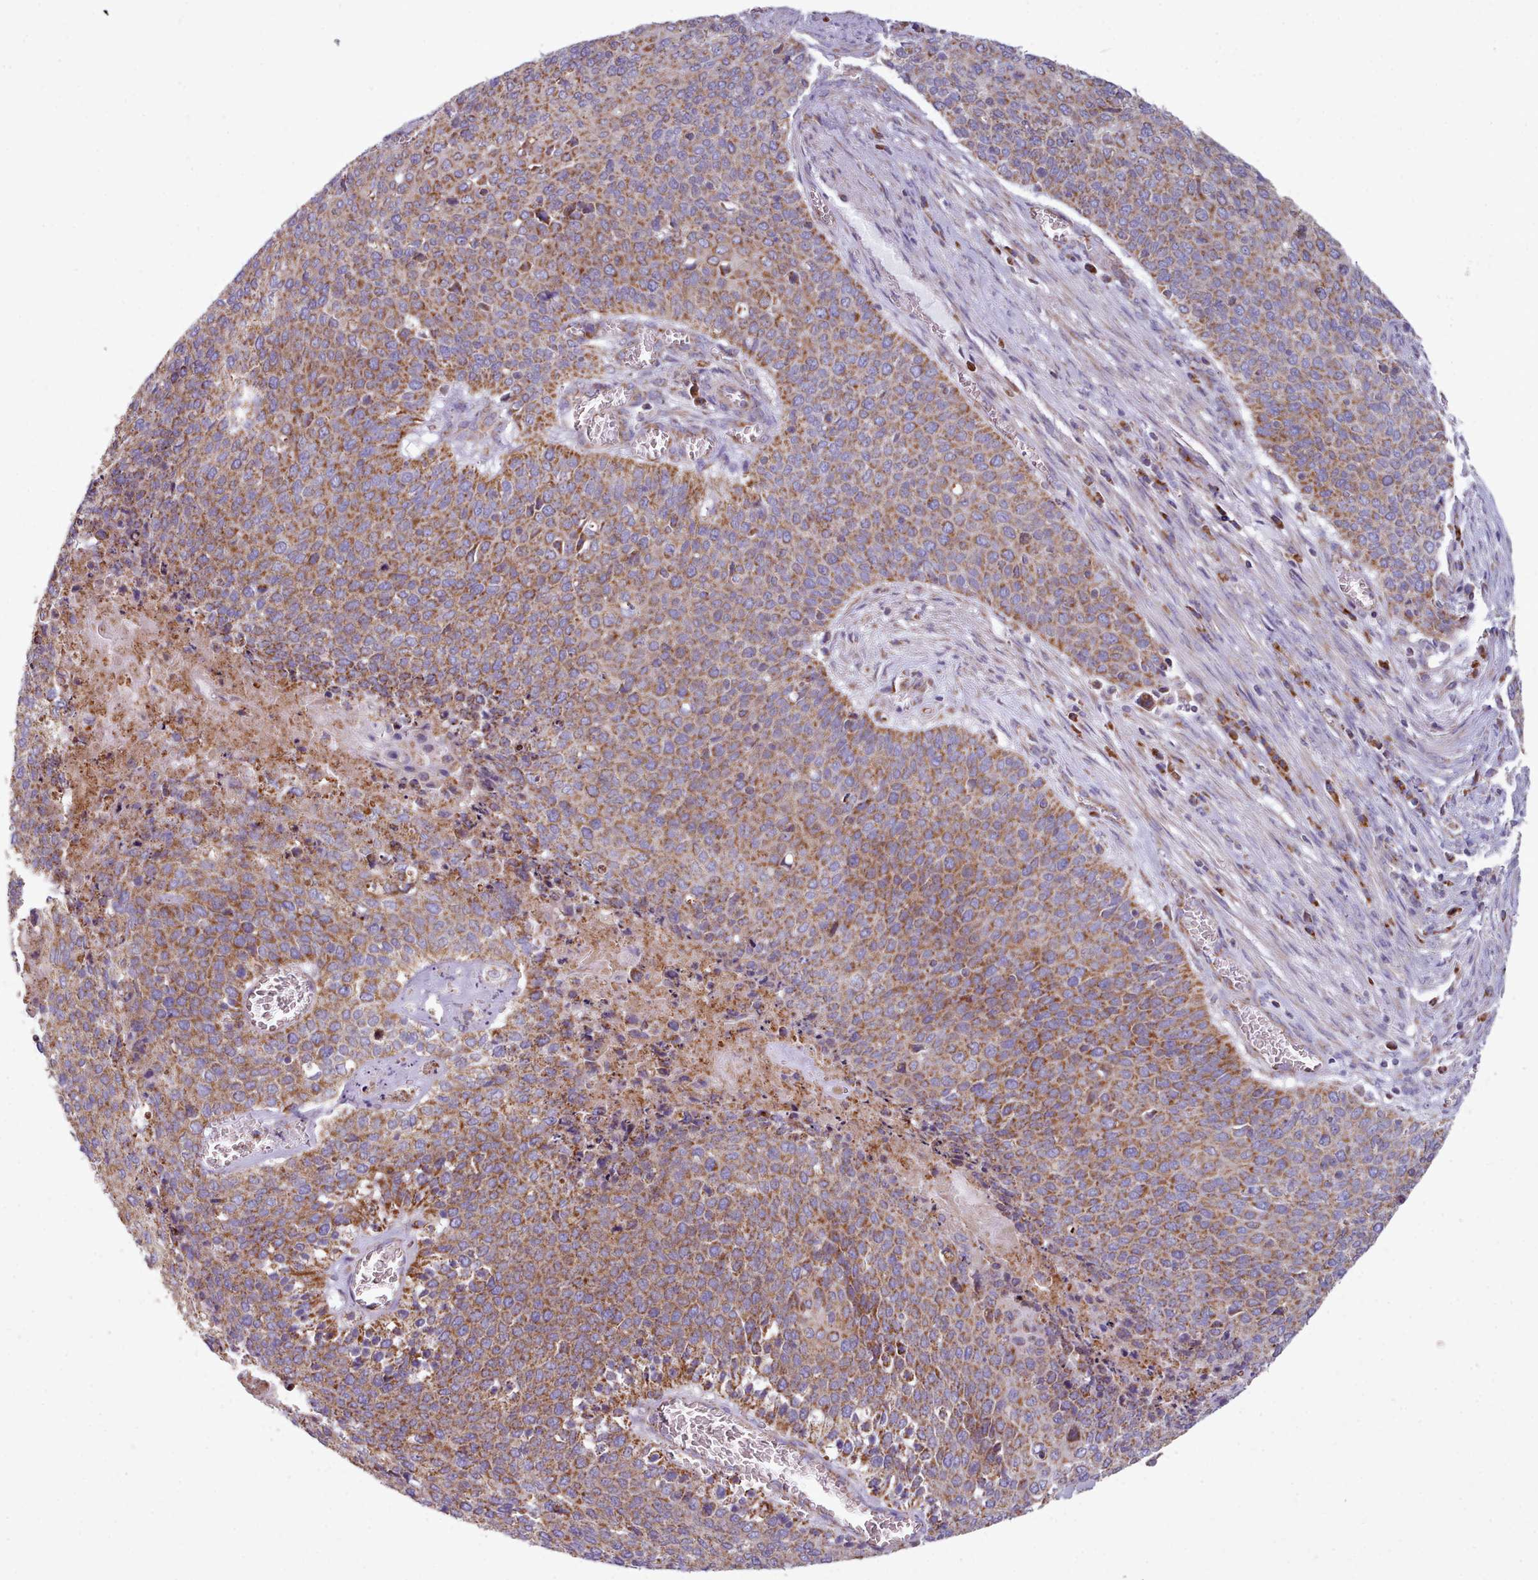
{"staining": {"intensity": "moderate", "quantity": ">75%", "location": "cytoplasmic/membranous"}, "tissue": "cervical cancer", "cell_type": "Tumor cells", "image_type": "cancer", "snomed": [{"axis": "morphology", "description": "Squamous cell carcinoma, NOS"}, {"axis": "topography", "description": "Cervix"}], "caption": "A histopathology image showing moderate cytoplasmic/membranous positivity in approximately >75% of tumor cells in cervical cancer (squamous cell carcinoma), as visualized by brown immunohistochemical staining.", "gene": "SRP54", "patient": {"sex": "female", "age": 39}}